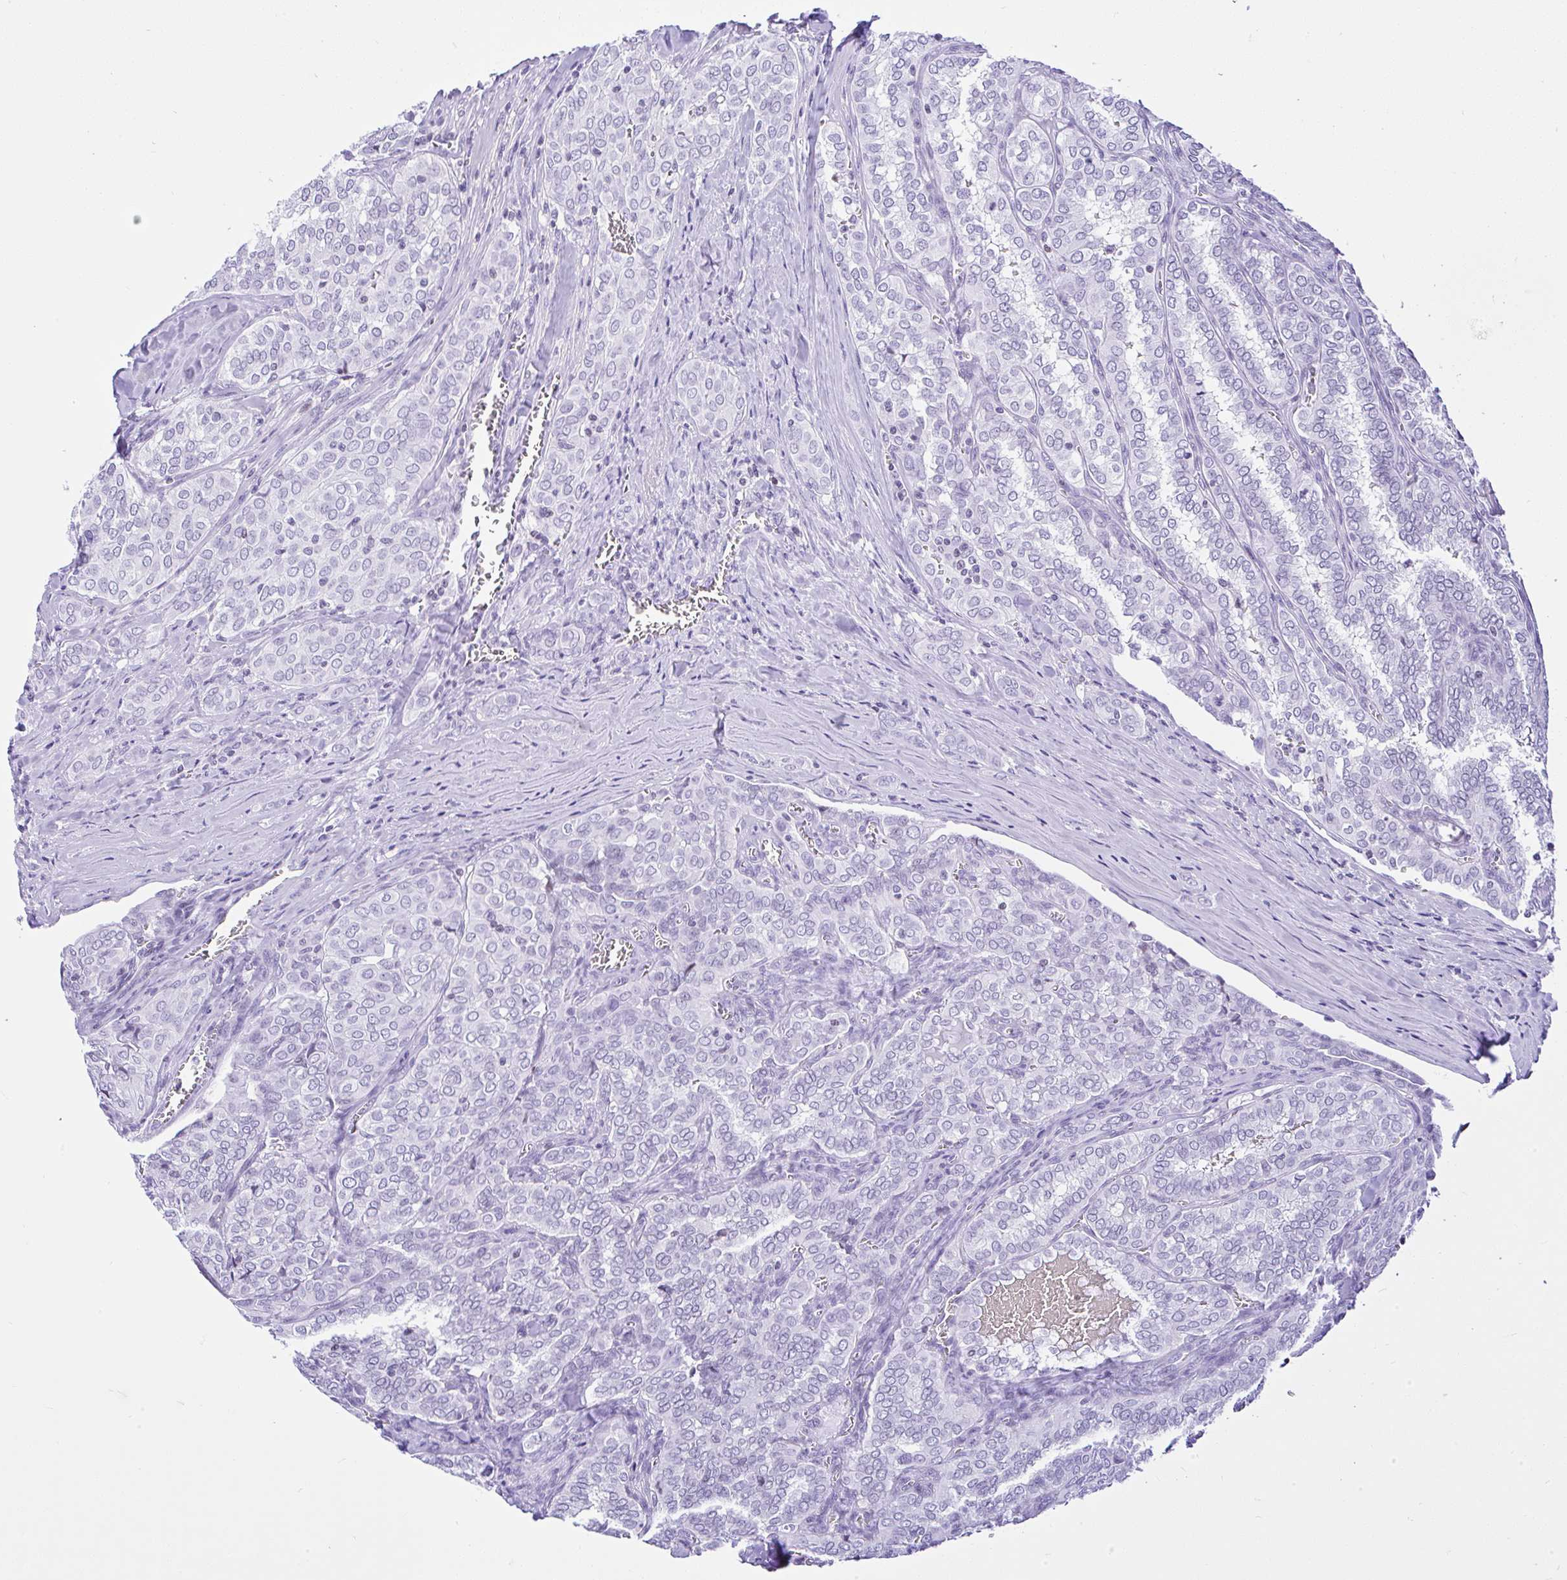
{"staining": {"intensity": "negative", "quantity": "none", "location": "none"}, "tissue": "thyroid cancer", "cell_type": "Tumor cells", "image_type": "cancer", "snomed": [{"axis": "morphology", "description": "Papillary adenocarcinoma, NOS"}, {"axis": "topography", "description": "Thyroid gland"}], "caption": "There is no significant positivity in tumor cells of thyroid cancer (papillary adenocarcinoma).", "gene": "KRT27", "patient": {"sex": "female", "age": 30}}